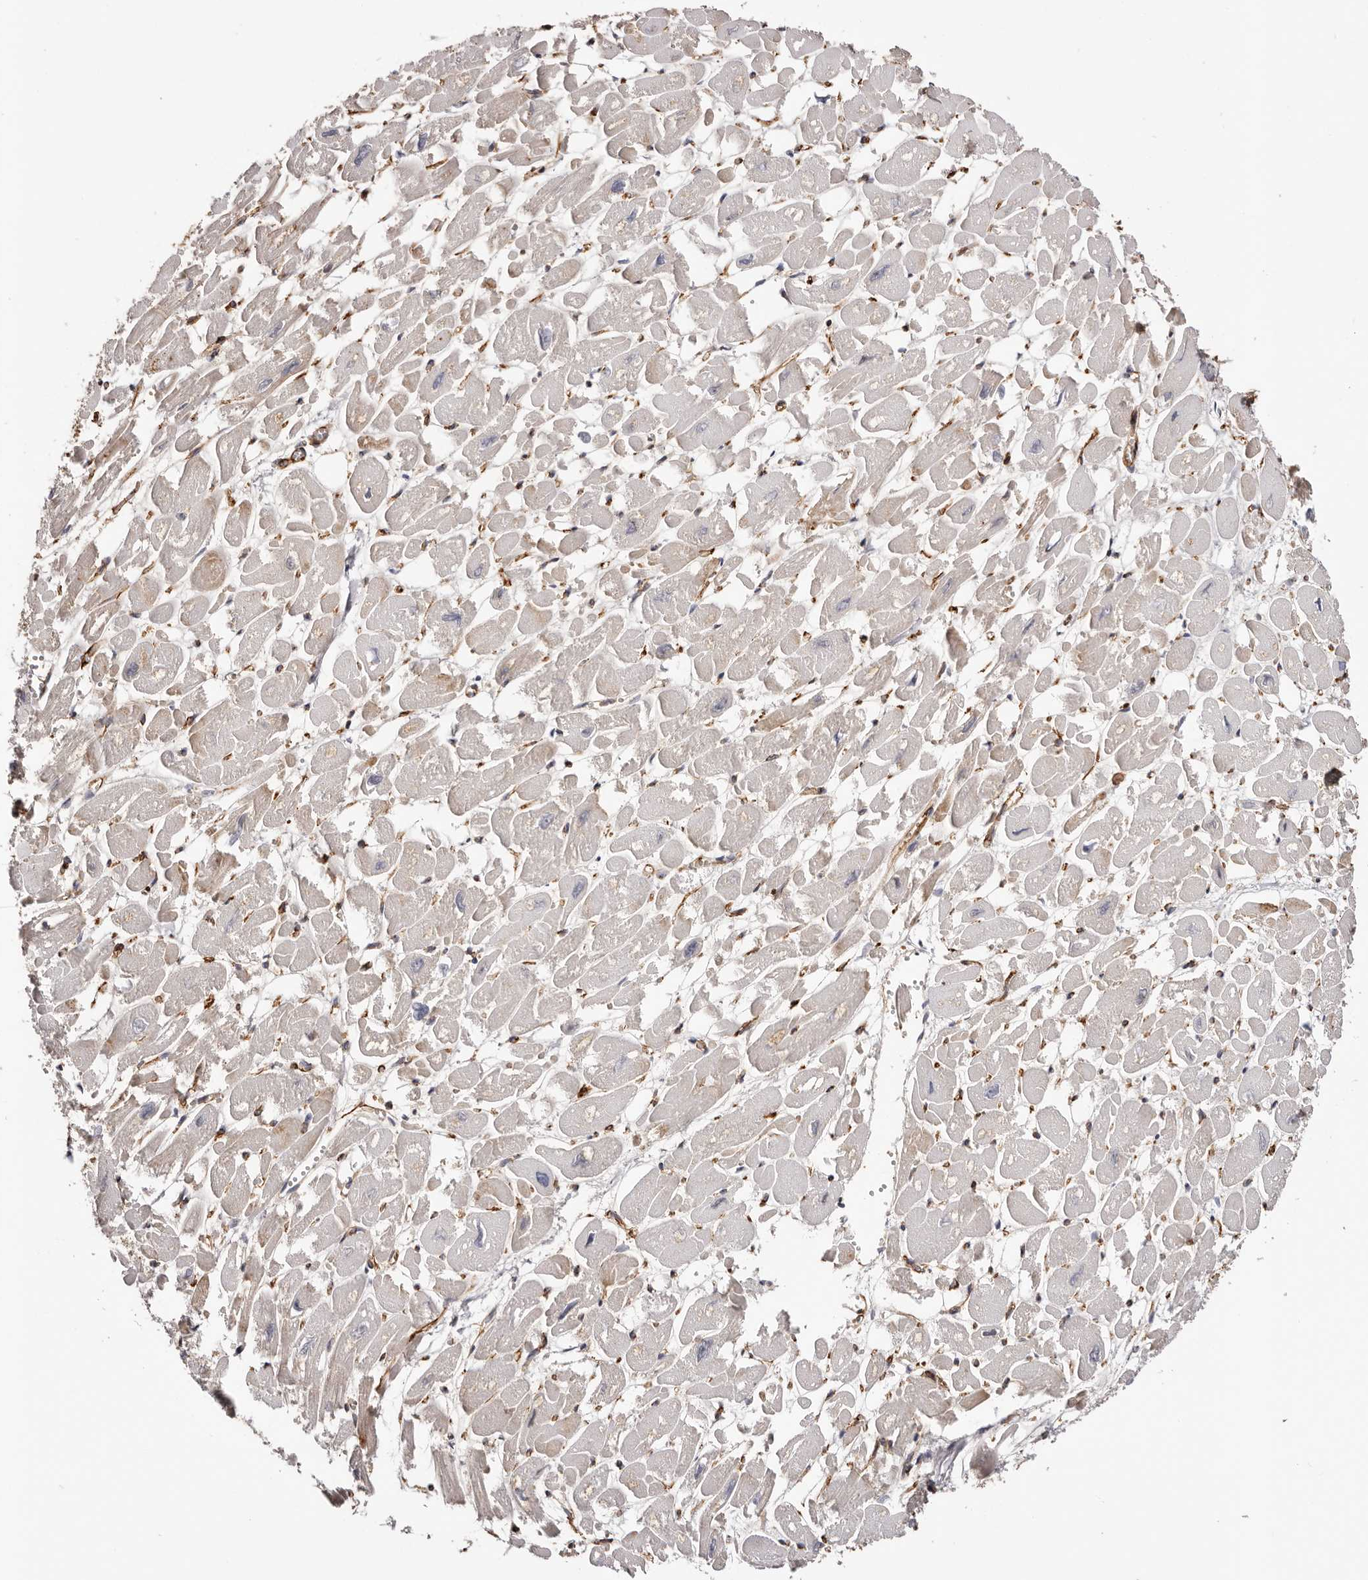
{"staining": {"intensity": "strong", "quantity": "<25%", "location": "cytoplasmic/membranous"}, "tissue": "heart muscle", "cell_type": "Cardiomyocytes", "image_type": "normal", "snomed": [{"axis": "morphology", "description": "Normal tissue, NOS"}, {"axis": "topography", "description": "Heart"}], "caption": "Immunohistochemistry (DAB) staining of benign human heart muscle demonstrates strong cytoplasmic/membranous protein expression in about <25% of cardiomyocytes.", "gene": "ZNF557", "patient": {"sex": "male", "age": 54}}